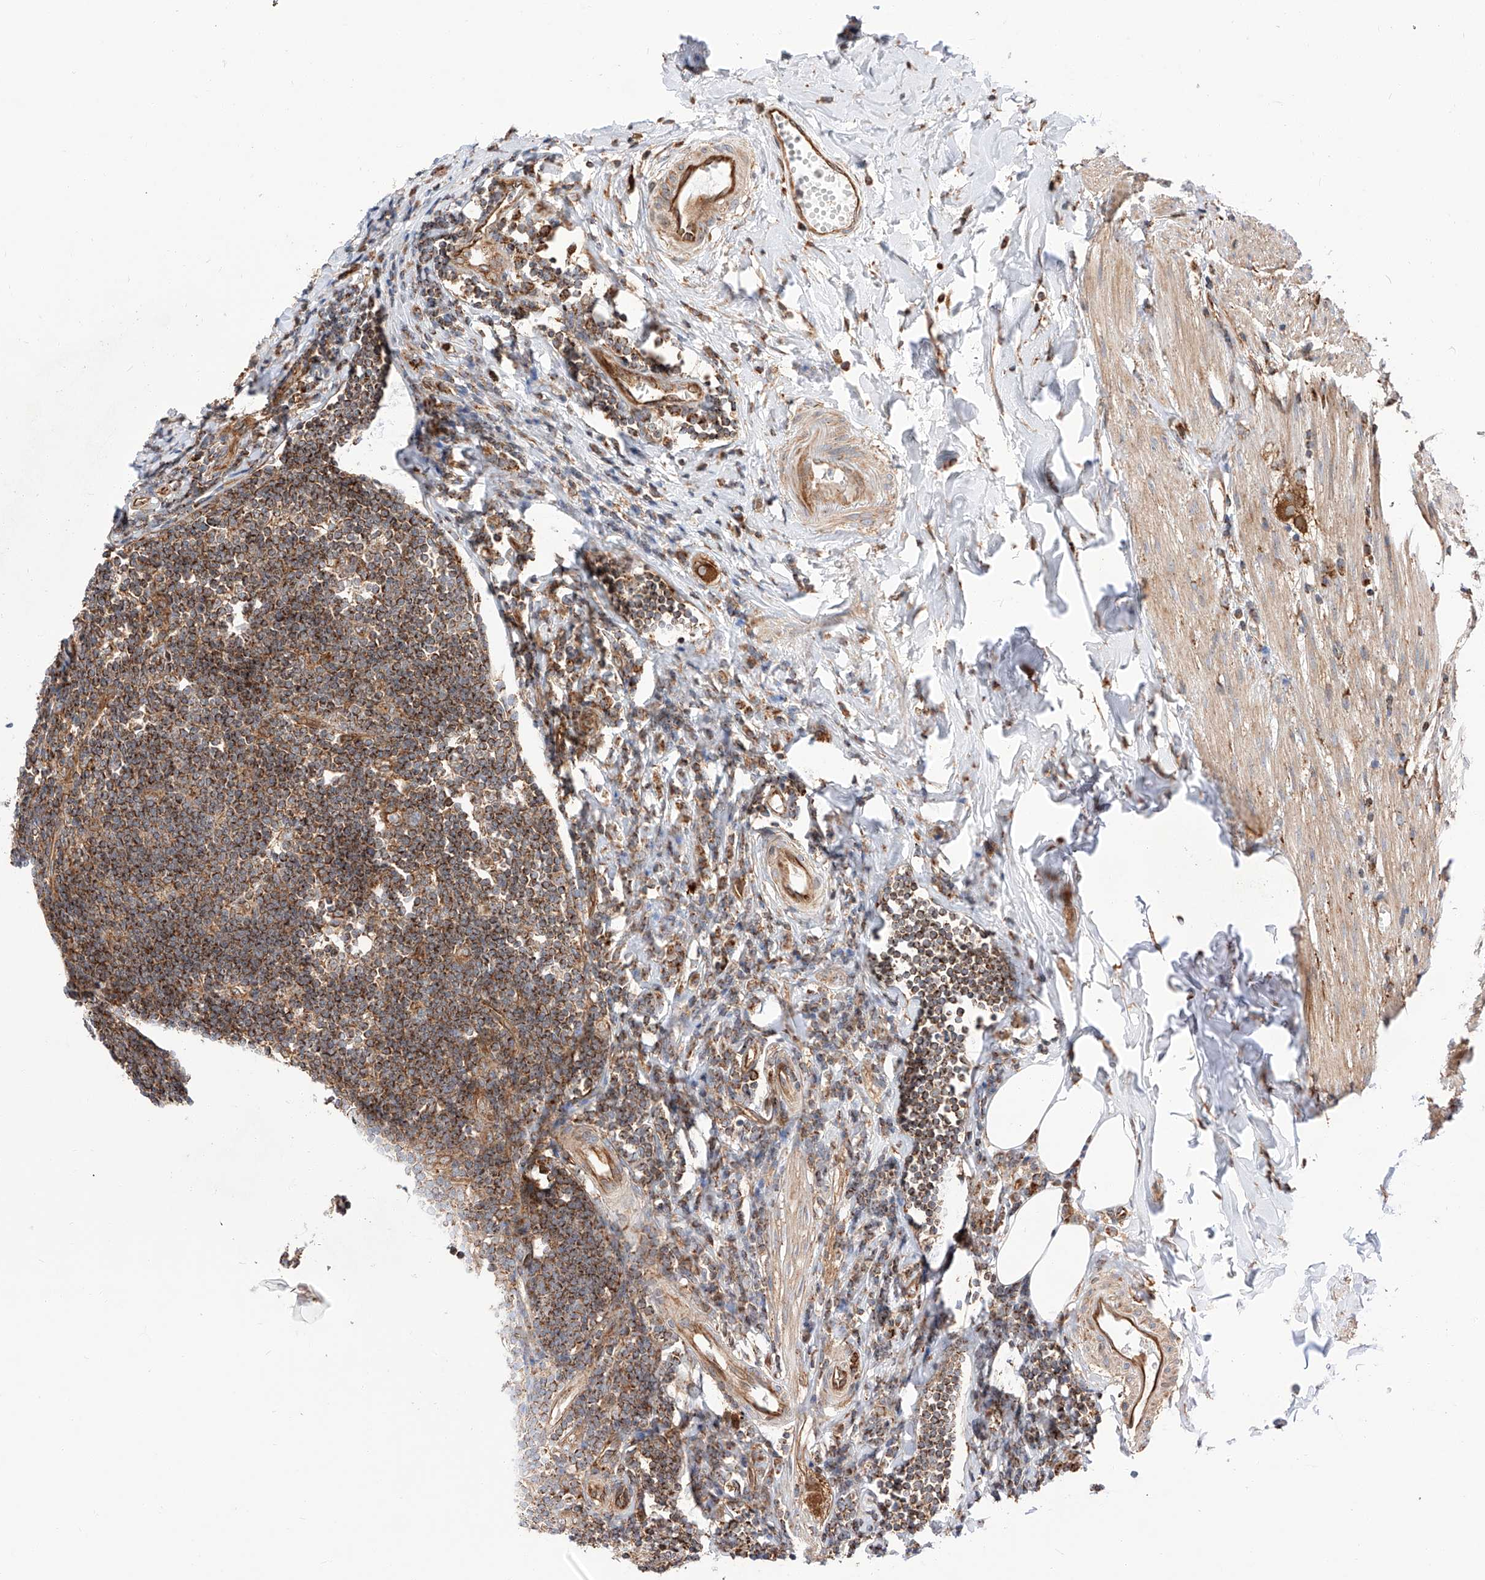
{"staining": {"intensity": "strong", "quantity": ">75%", "location": "cytoplasmic/membranous"}, "tissue": "appendix", "cell_type": "Glandular cells", "image_type": "normal", "snomed": [{"axis": "morphology", "description": "Normal tissue, NOS"}, {"axis": "topography", "description": "Appendix"}], "caption": "A high amount of strong cytoplasmic/membranous staining is identified in approximately >75% of glandular cells in normal appendix. The protein is shown in brown color, while the nuclei are stained blue.", "gene": "ISCA2", "patient": {"sex": "female", "age": 54}}